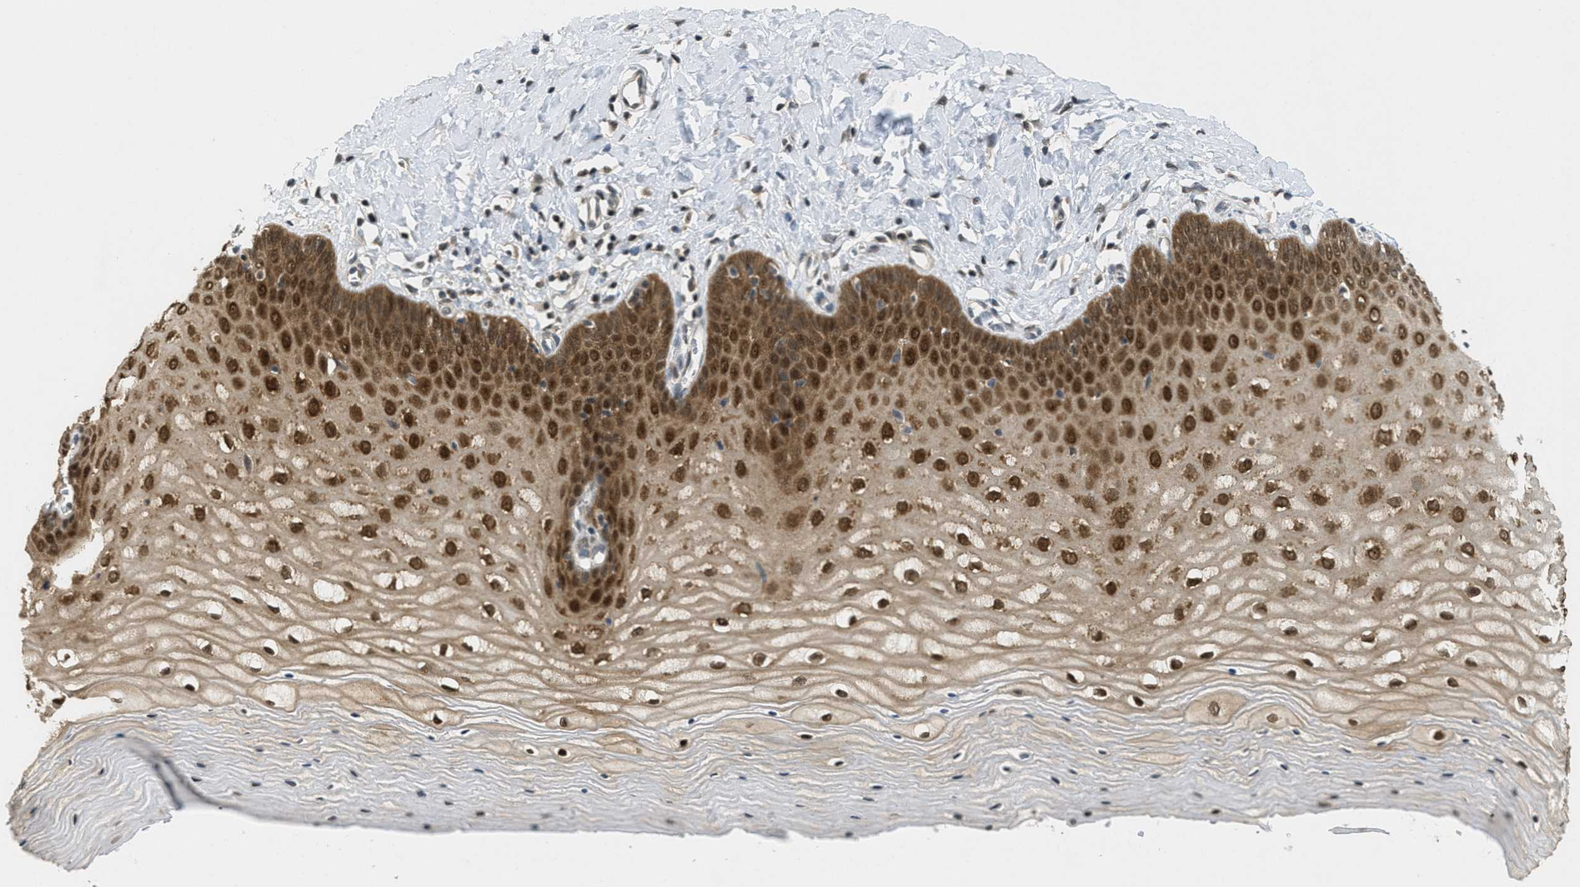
{"staining": {"intensity": "strong", "quantity": ">75%", "location": "cytoplasmic/membranous,nuclear"}, "tissue": "cervix", "cell_type": "Glandular cells", "image_type": "normal", "snomed": [{"axis": "morphology", "description": "Normal tissue, NOS"}, {"axis": "topography", "description": "Cervix"}], "caption": "High-power microscopy captured an immunohistochemistry photomicrograph of benign cervix, revealing strong cytoplasmic/membranous,nuclear expression in approximately >75% of glandular cells. The staining was performed using DAB to visualize the protein expression in brown, while the nuclei were stained in blue with hematoxylin (Magnification: 20x).", "gene": "DNAJB1", "patient": {"sex": "female", "age": 55}}